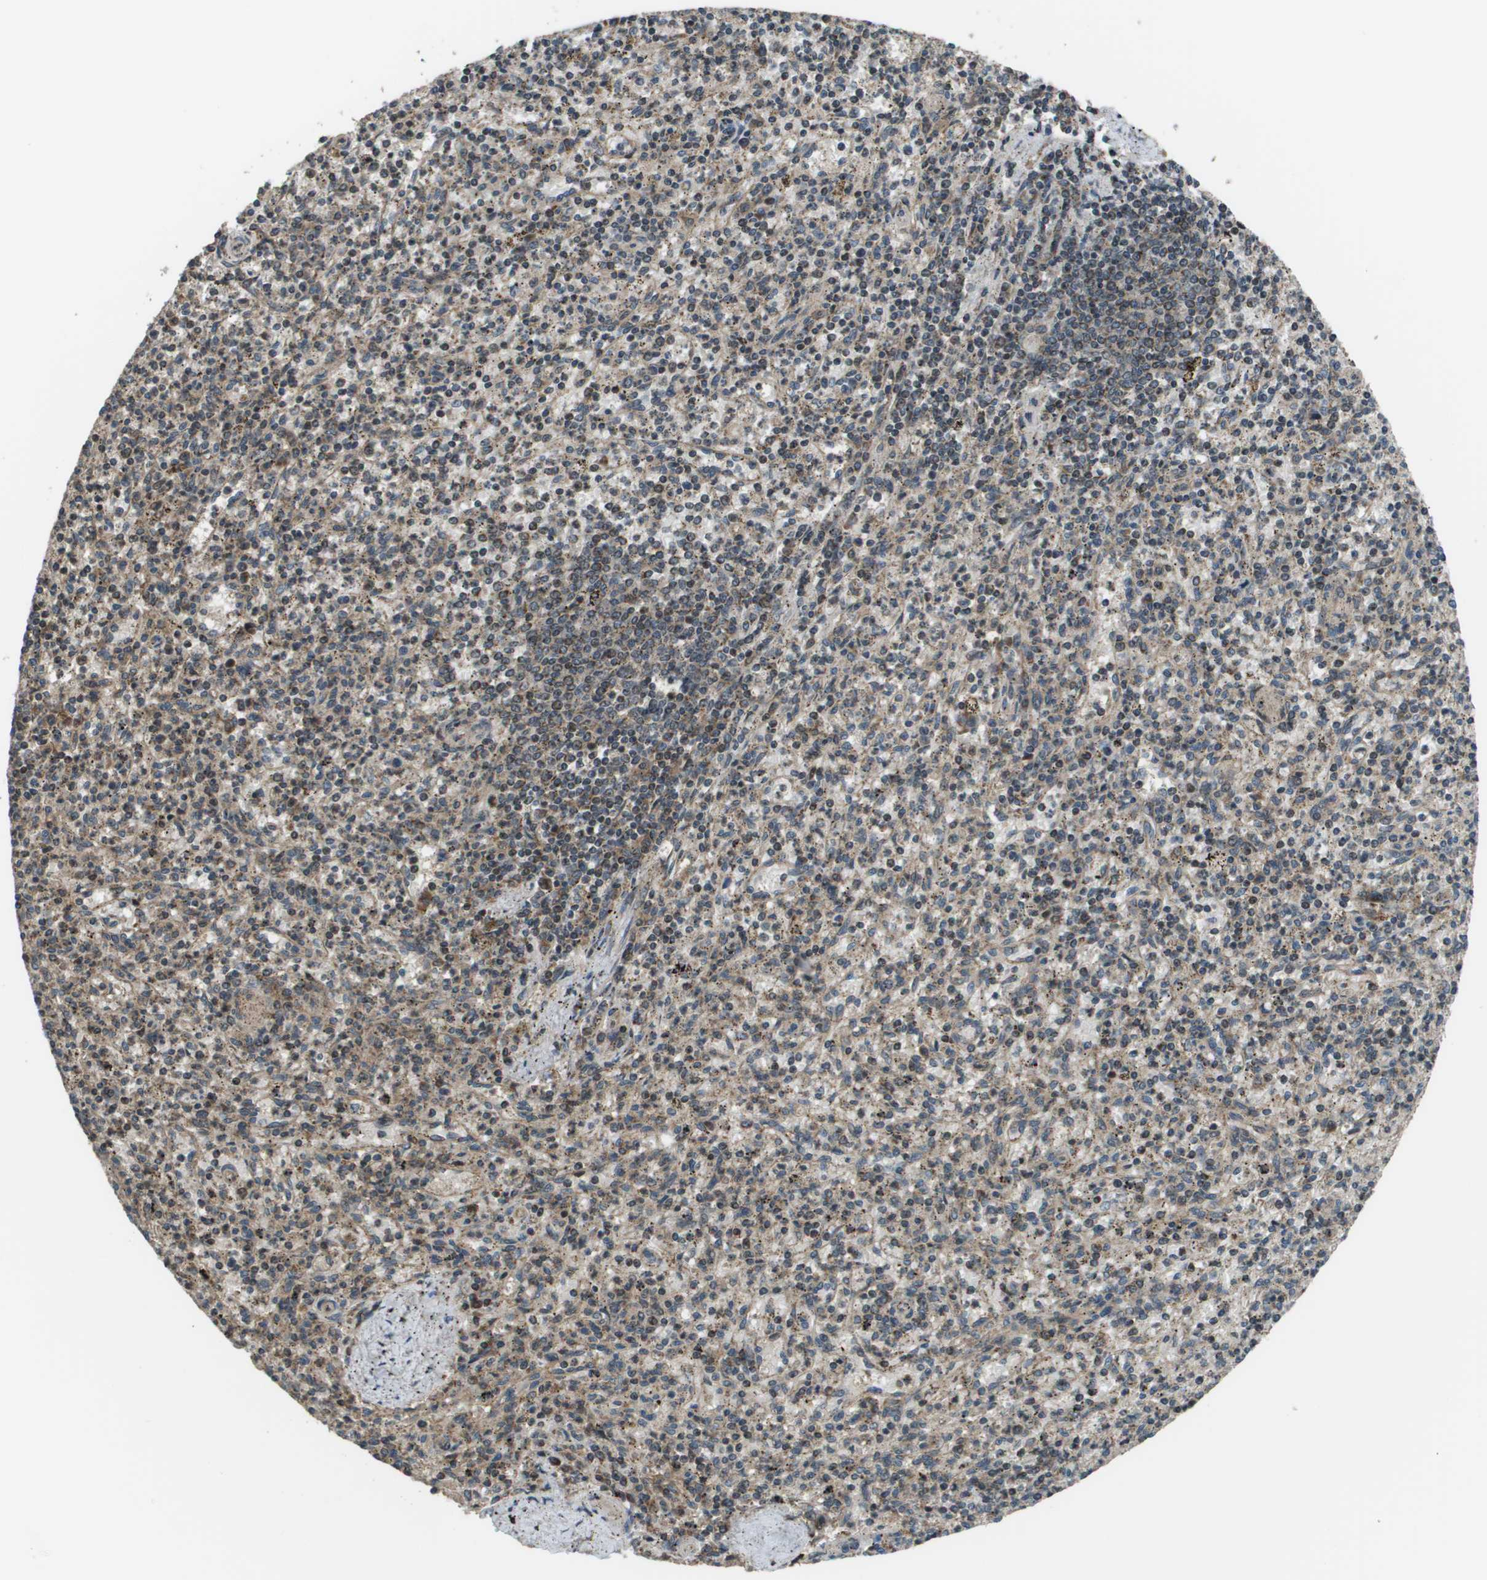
{"staining": {"intensity": "strong", "quantity": "25%-75%", "location": "cytoplasmic/membranous"}, "tissue": "spleen", "cell_type": "Cells in red pulp", "image_type": "normal", "snomed": [{"axis": "morphology", "description": "Normal tissue, NOS"}, {"axis": "topography", "description": "Spleen"}], "caption": "Immunohistochemical staining of benign spleen displays 25%-75% levels of strong cytoplasmic/membranous protein expression in about 25%-75% of cells in red pulp.", "gene": "PLPBP", "patient": {"sex": "male", "age": 72}}